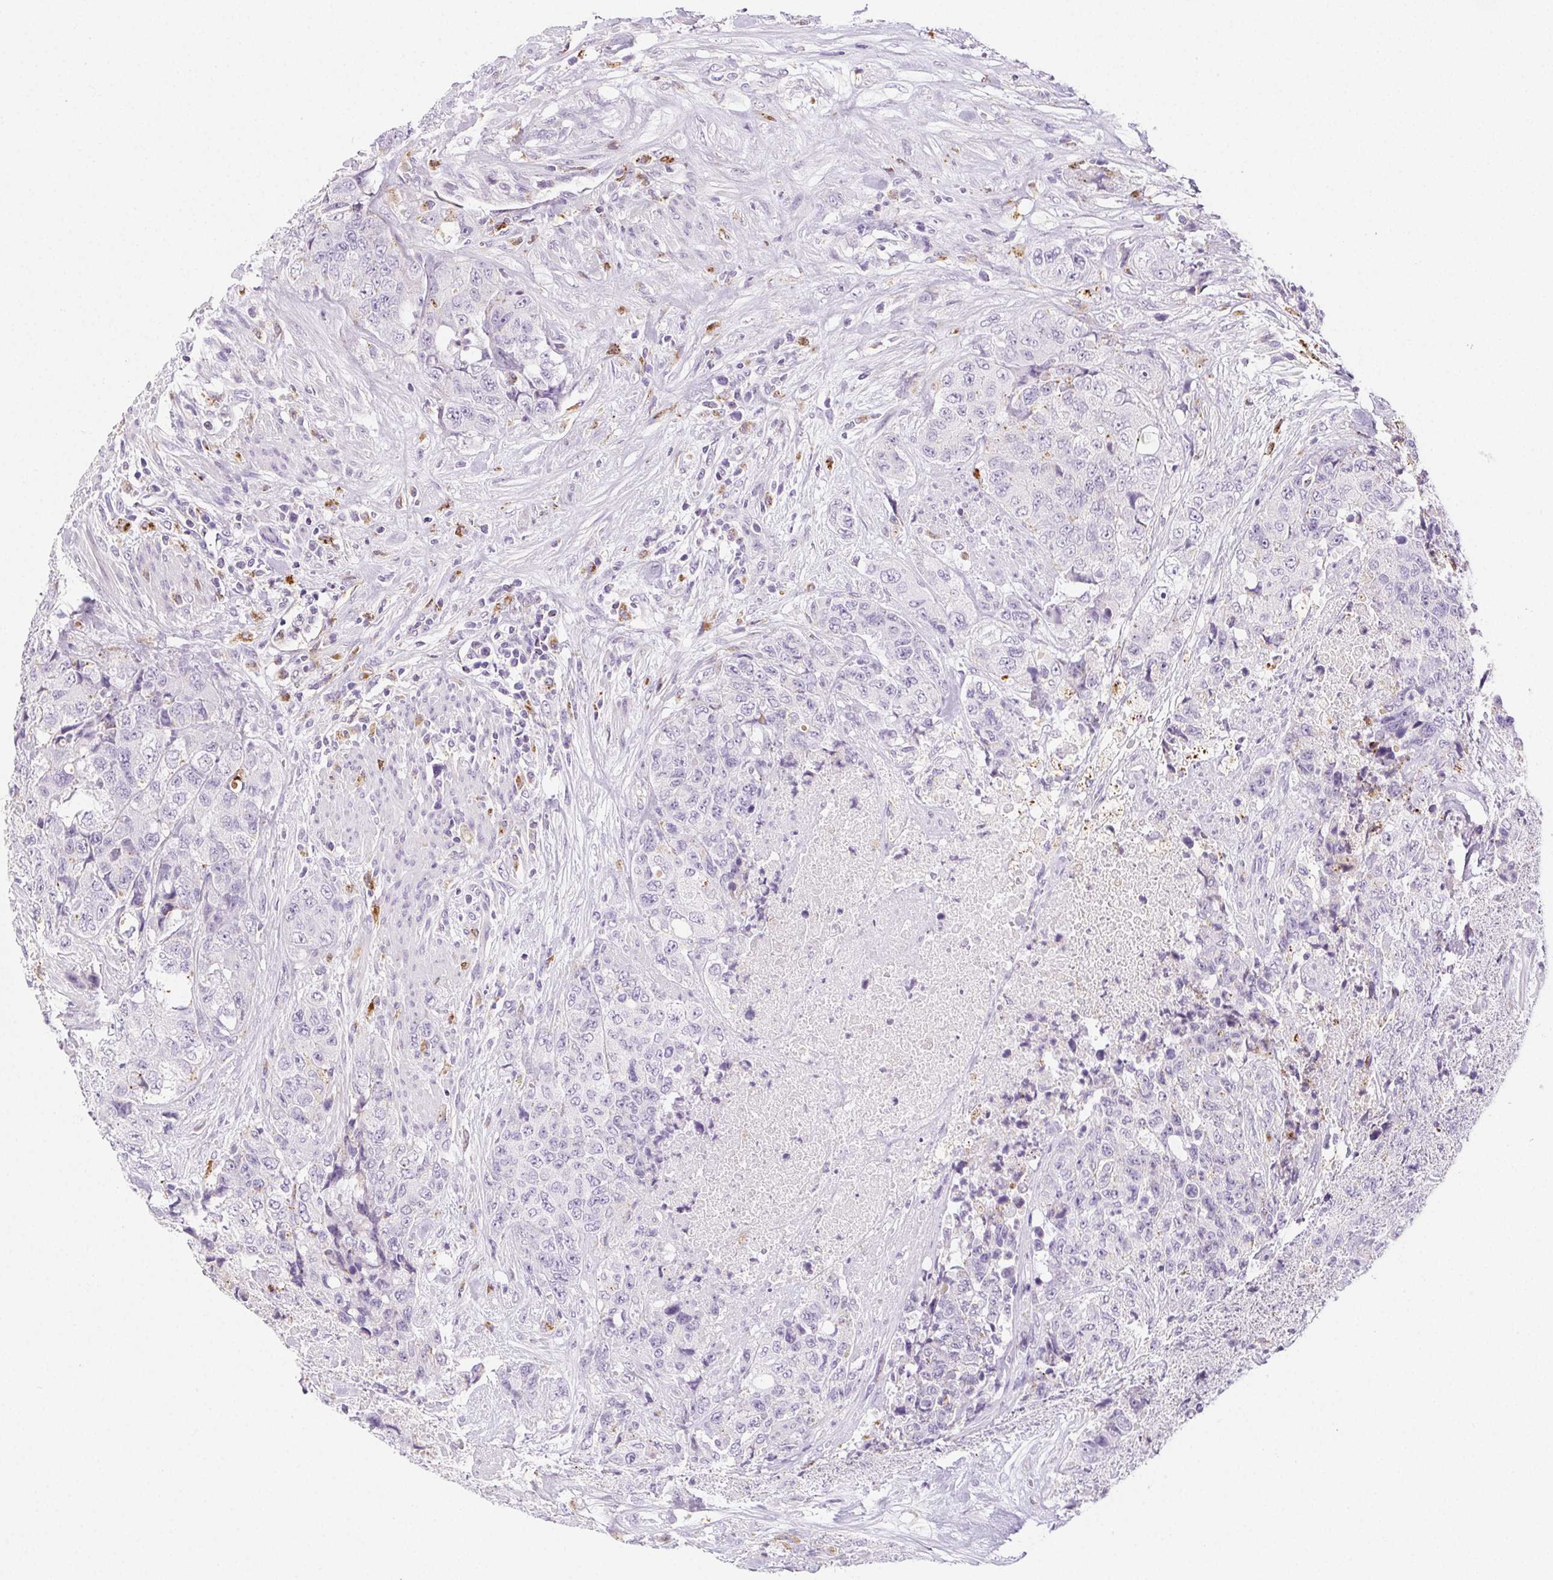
{"staining": {"intensity": "negative", "quantity": "none", "location": "none"}, "tissue": "urothelial cancer", "cell_type": "Tumor cells", "image_type": "cancer", "snomed": [{"axis": "morphology", "description": "Urothelial carcinoma, High grade"}, {"axis": "topography", "description": "Urinary bladder"}], "caption": "The image exhibits no staining of tumor cells in urothelial cancer. (DAB immunohistochemistry with hematoxylin counter stain).", "gene": "LIPA", "patient": {"sex": "female", "age": 78}}